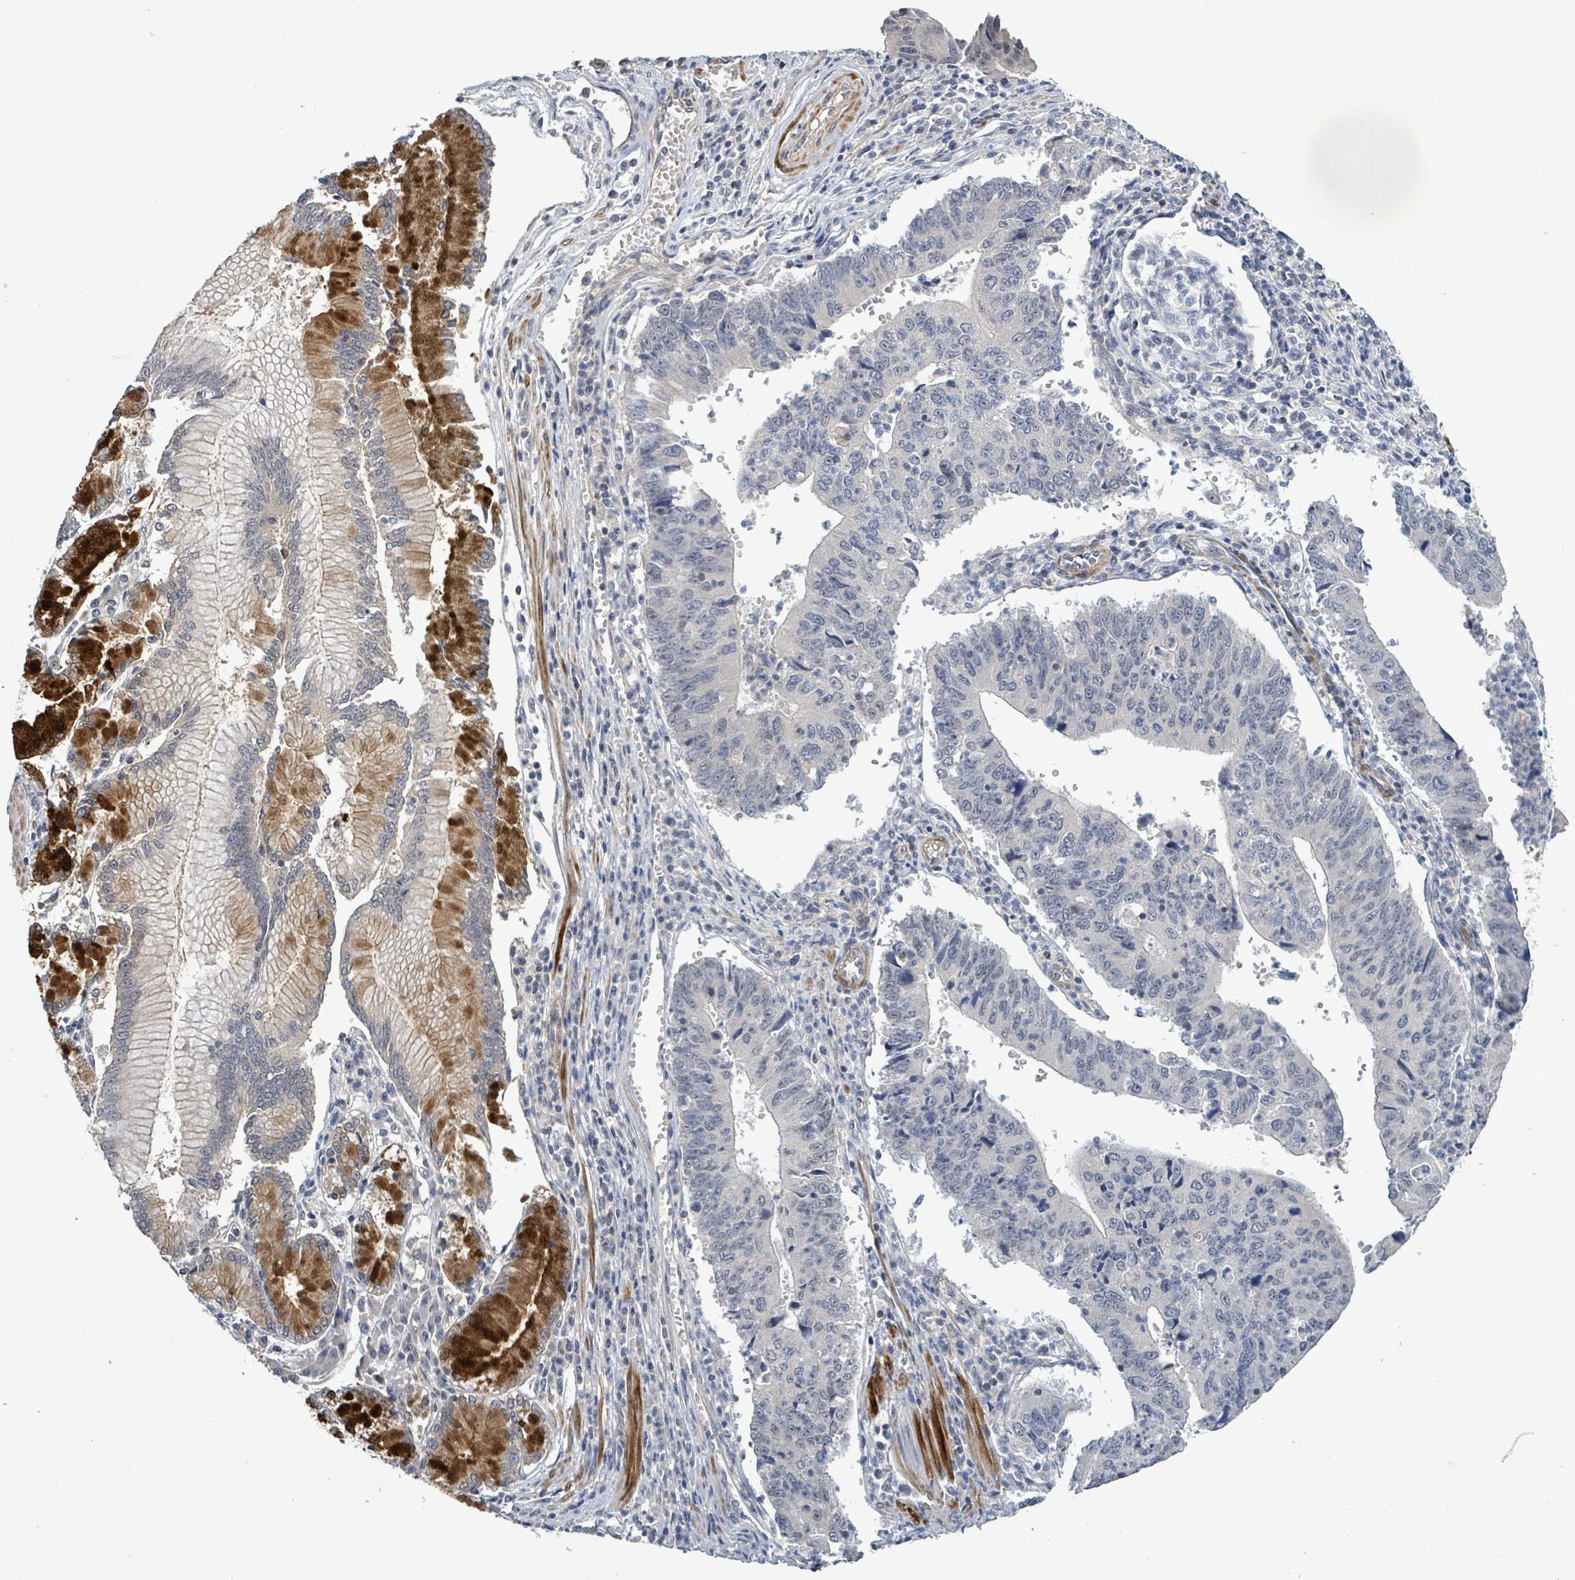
{"staining": {"intensity": "negative", "quantity": "none", "location": "none"}, "tissue": "stomach cancer", "cell_type": "Tumor cells", "image_type": "cancer", "snomed": [{"axis": "morphology", "description": "Adenocarcinoma, NOS"}, {"axis": "topography", "description": "Stomach"}], "caption": "This is a photomicrograph of immunohistochemistry (IHC) staining of adenocarcinoma (stomach), which shows no positivity in tumor cells.", "gene": "AMMECR1", "patient": {"sex": "male", "age": 59}}